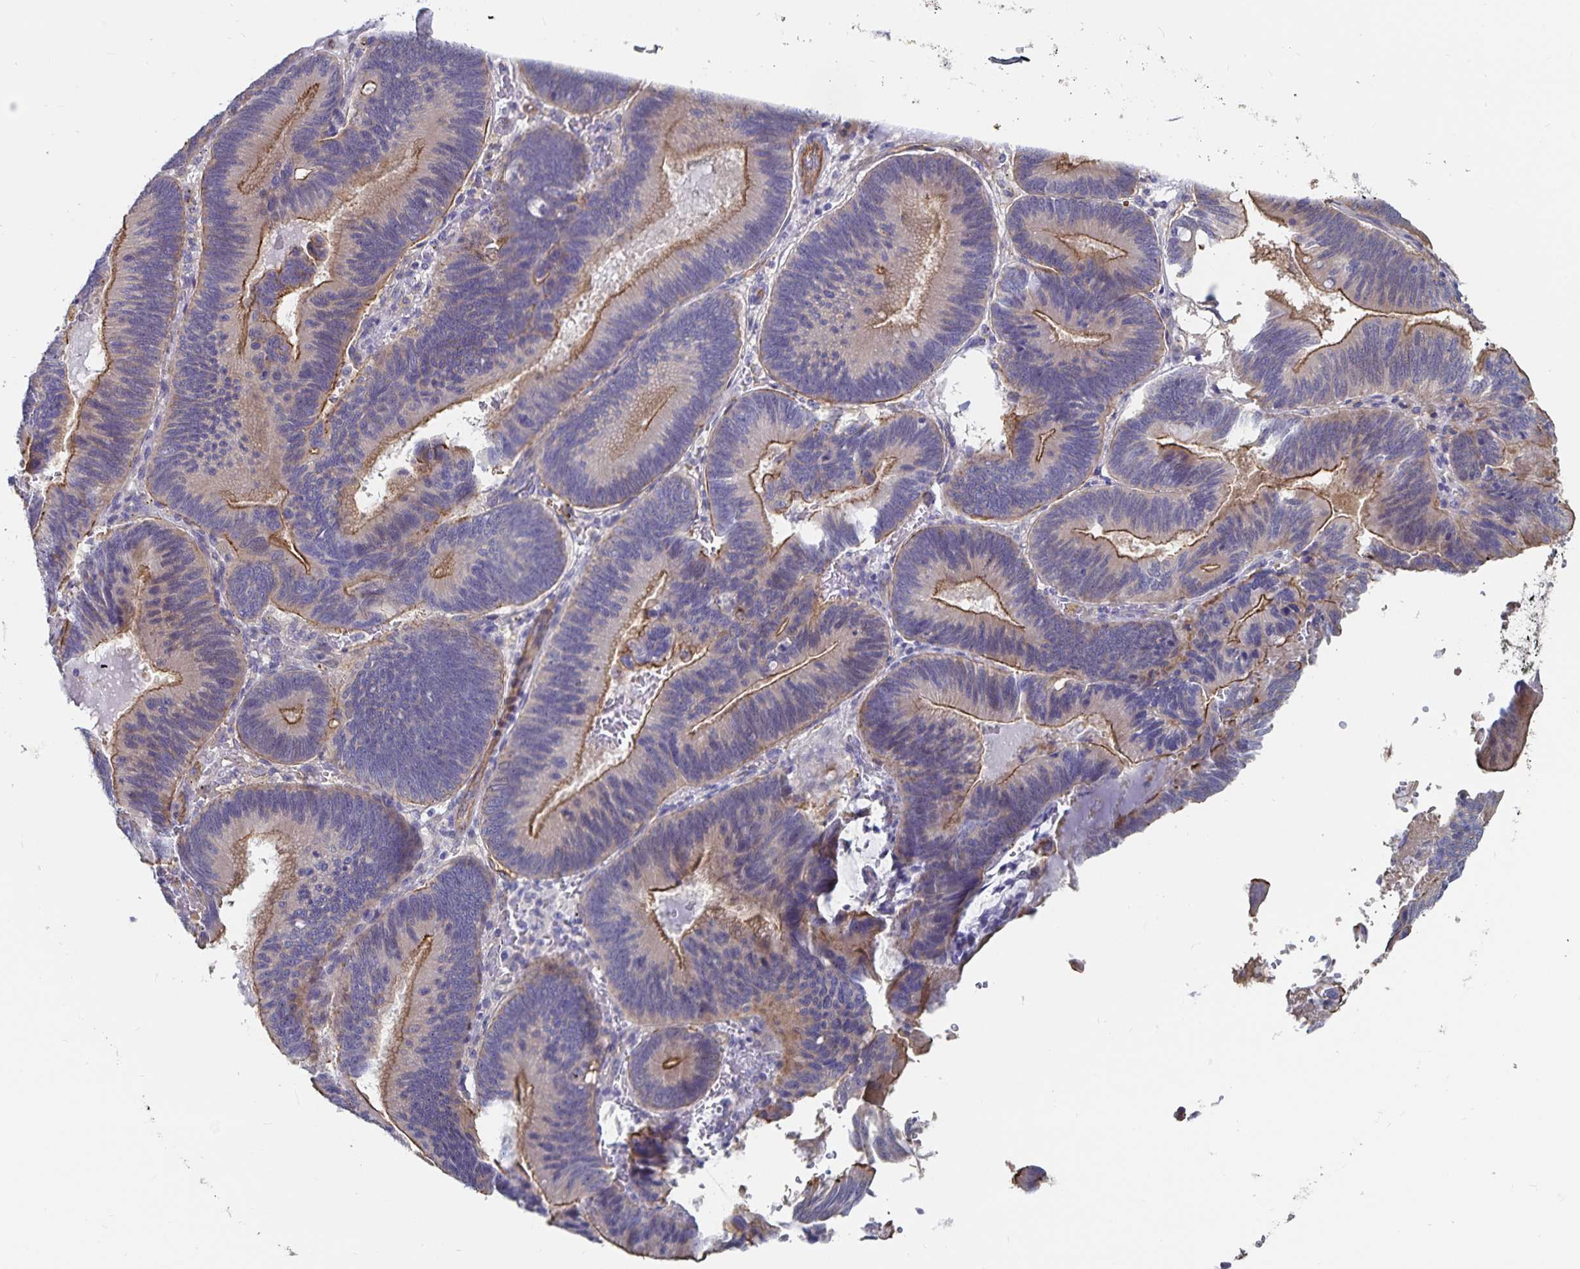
{"staining": {"intensity": "moderate", "quantity": "25%-75%", "location": "cytoplasmic/membranous"}, "tissue": "pancreatic cancer", "cell_type": "Tumor cells", "image_type": "cancer", "snomed": [{"axis": "morphology", "description": "Adenocarcinoma, NOS"}, {"axis": "topography", "description": "Pancreas"}], "caption": "Immunohistochemistry (IHC) of human pancreatic cancer (adenocarcinoma) demonstrates medium levels of moderate cytoplasmic/membranous expression in about 25%-75% of tumor cells.", "gene": "SSTR1", "patient": {"sex": "male", "age": 82}}